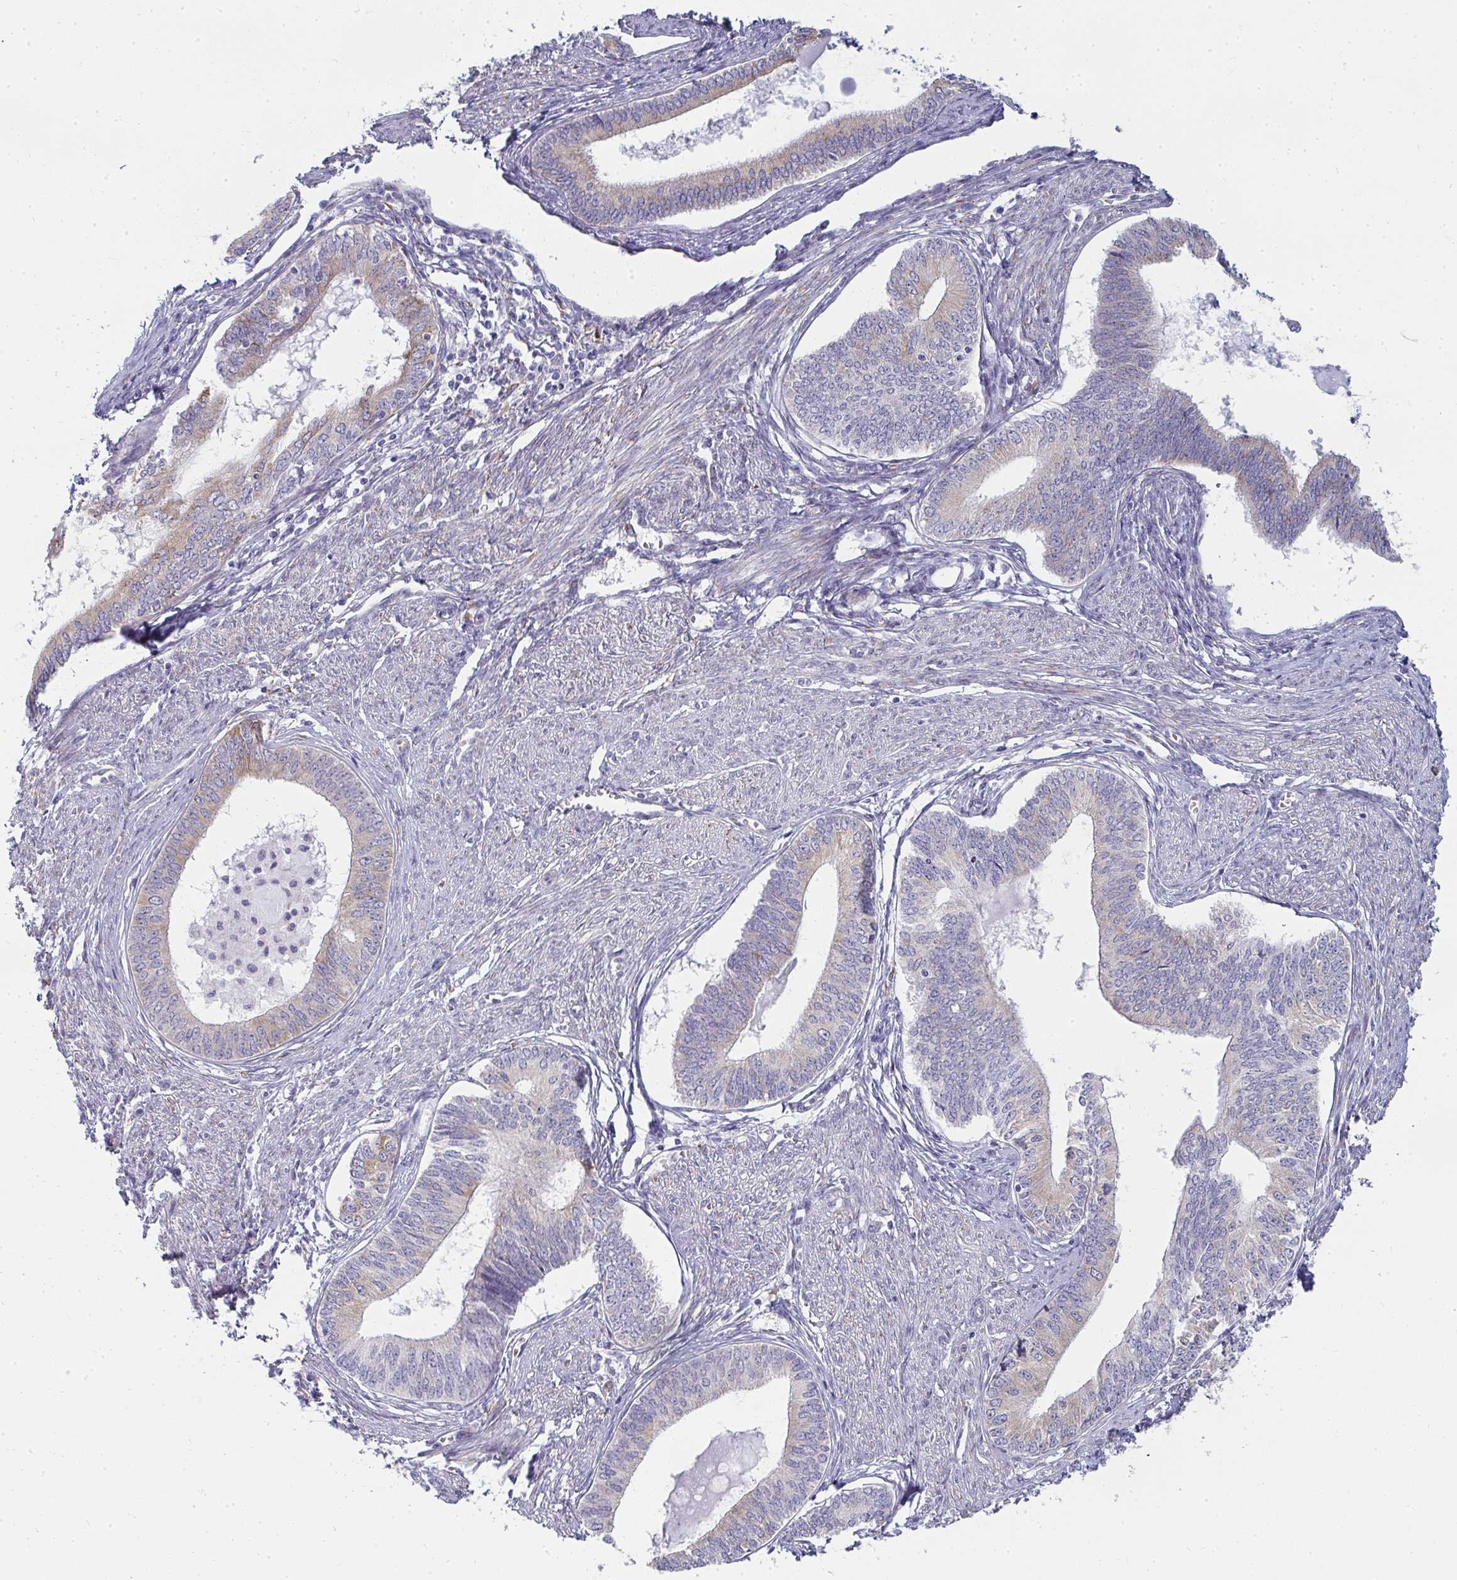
{"staining": {"intensity": "weak", "quantity": "<25%", "location": "cytoplasmic/membranous"}, "tissue": "endometrial cancer", "cell_type": "Tumor cells", "image_type": "cancer", "snomed": [{"axis": "morphology", "description": "Adenocarcinoma, NOS"}, {"axis": "topography", "description": "Endometrium"}], "caption": "This micrograph is of endometrial cancer stained with immunohistochemistry to label a protein in brown with the nuclei are counter-stained blue. There is no positivity in tumor cells.", "gene": "SHROOM1", "patient": {"sex": "female", "age": 68}}